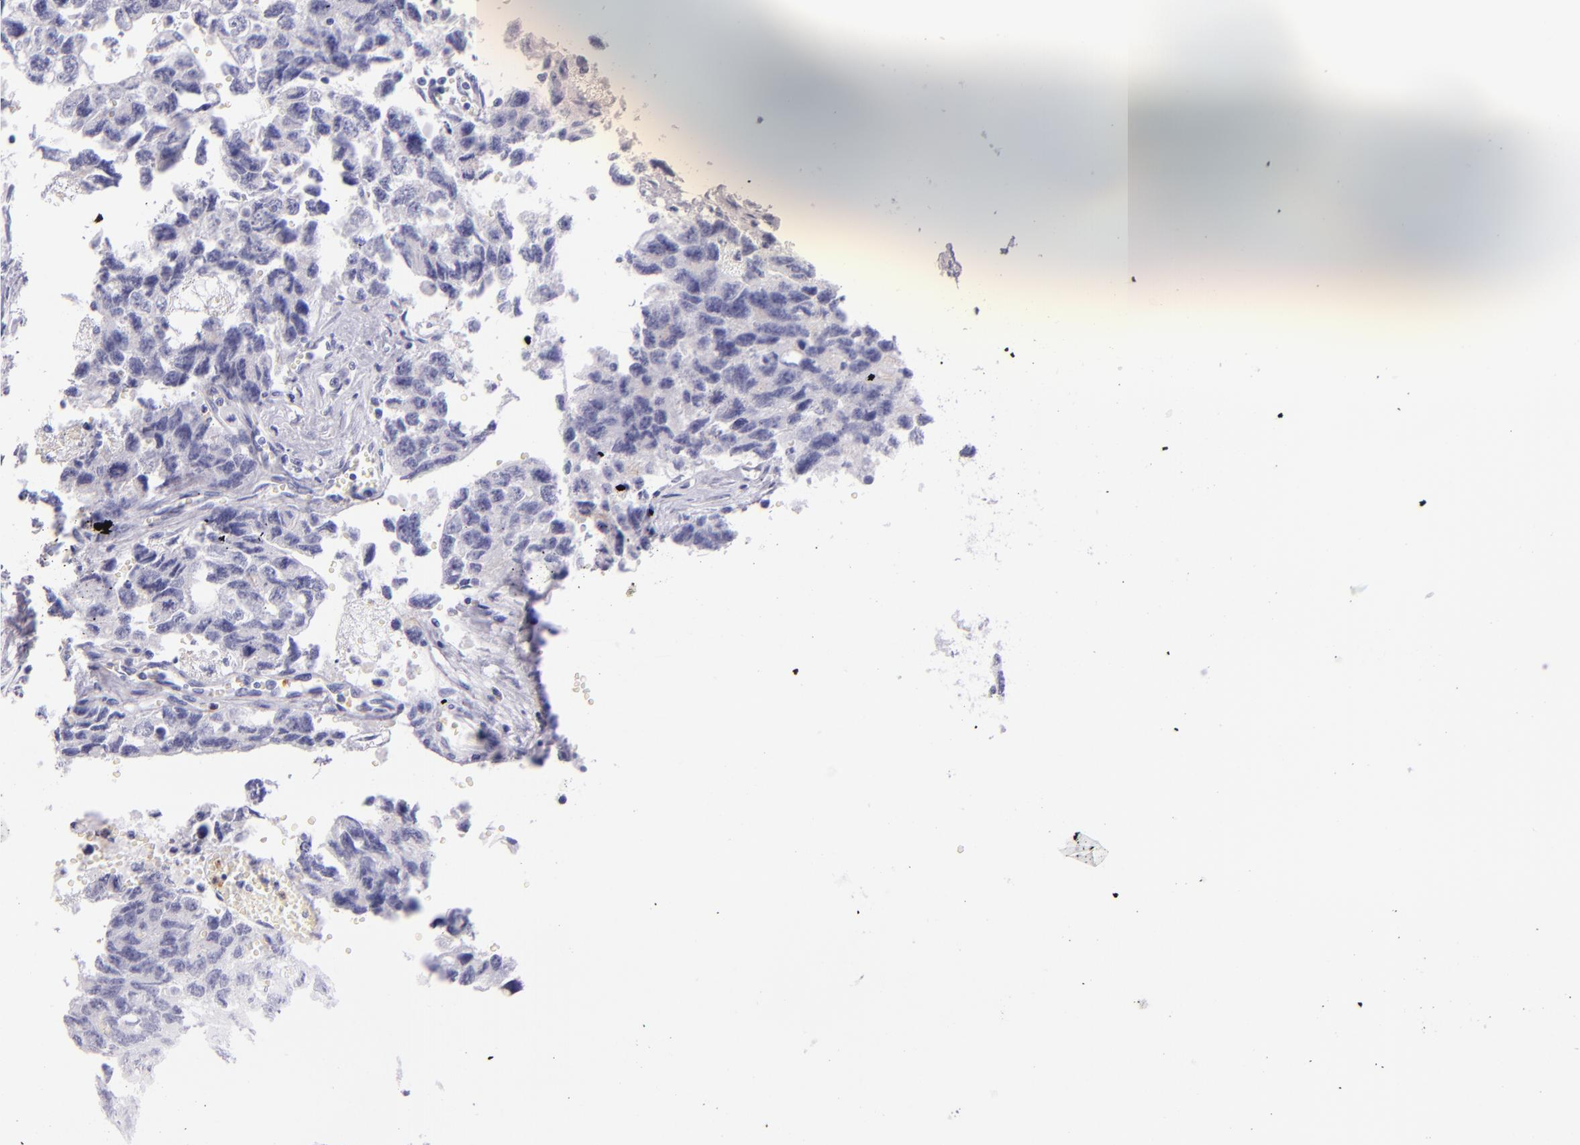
{"staining": {"intensity": "negative", "quantity": "none", "location": "none"}, "tissue": "testis cancer", "cell_type": "Tumor cells", "image_type": "cancer", "snomed": [{"axis": "morphology", "description": "Carcinoma, Embryonal, NOS"}, {"axis": "topography", "description": "Testis"}], "caption": "Testis cancer was stained to show a protein in brown. There is no significant staining in tumor cells. (Brightfield microscopy of DAB (3,3'-diaminobenzidine) immunohistochemistry (IHC) at high magnification).", "gene": "CEACAM1", "patient": {"sex": "male", "age": 31}}